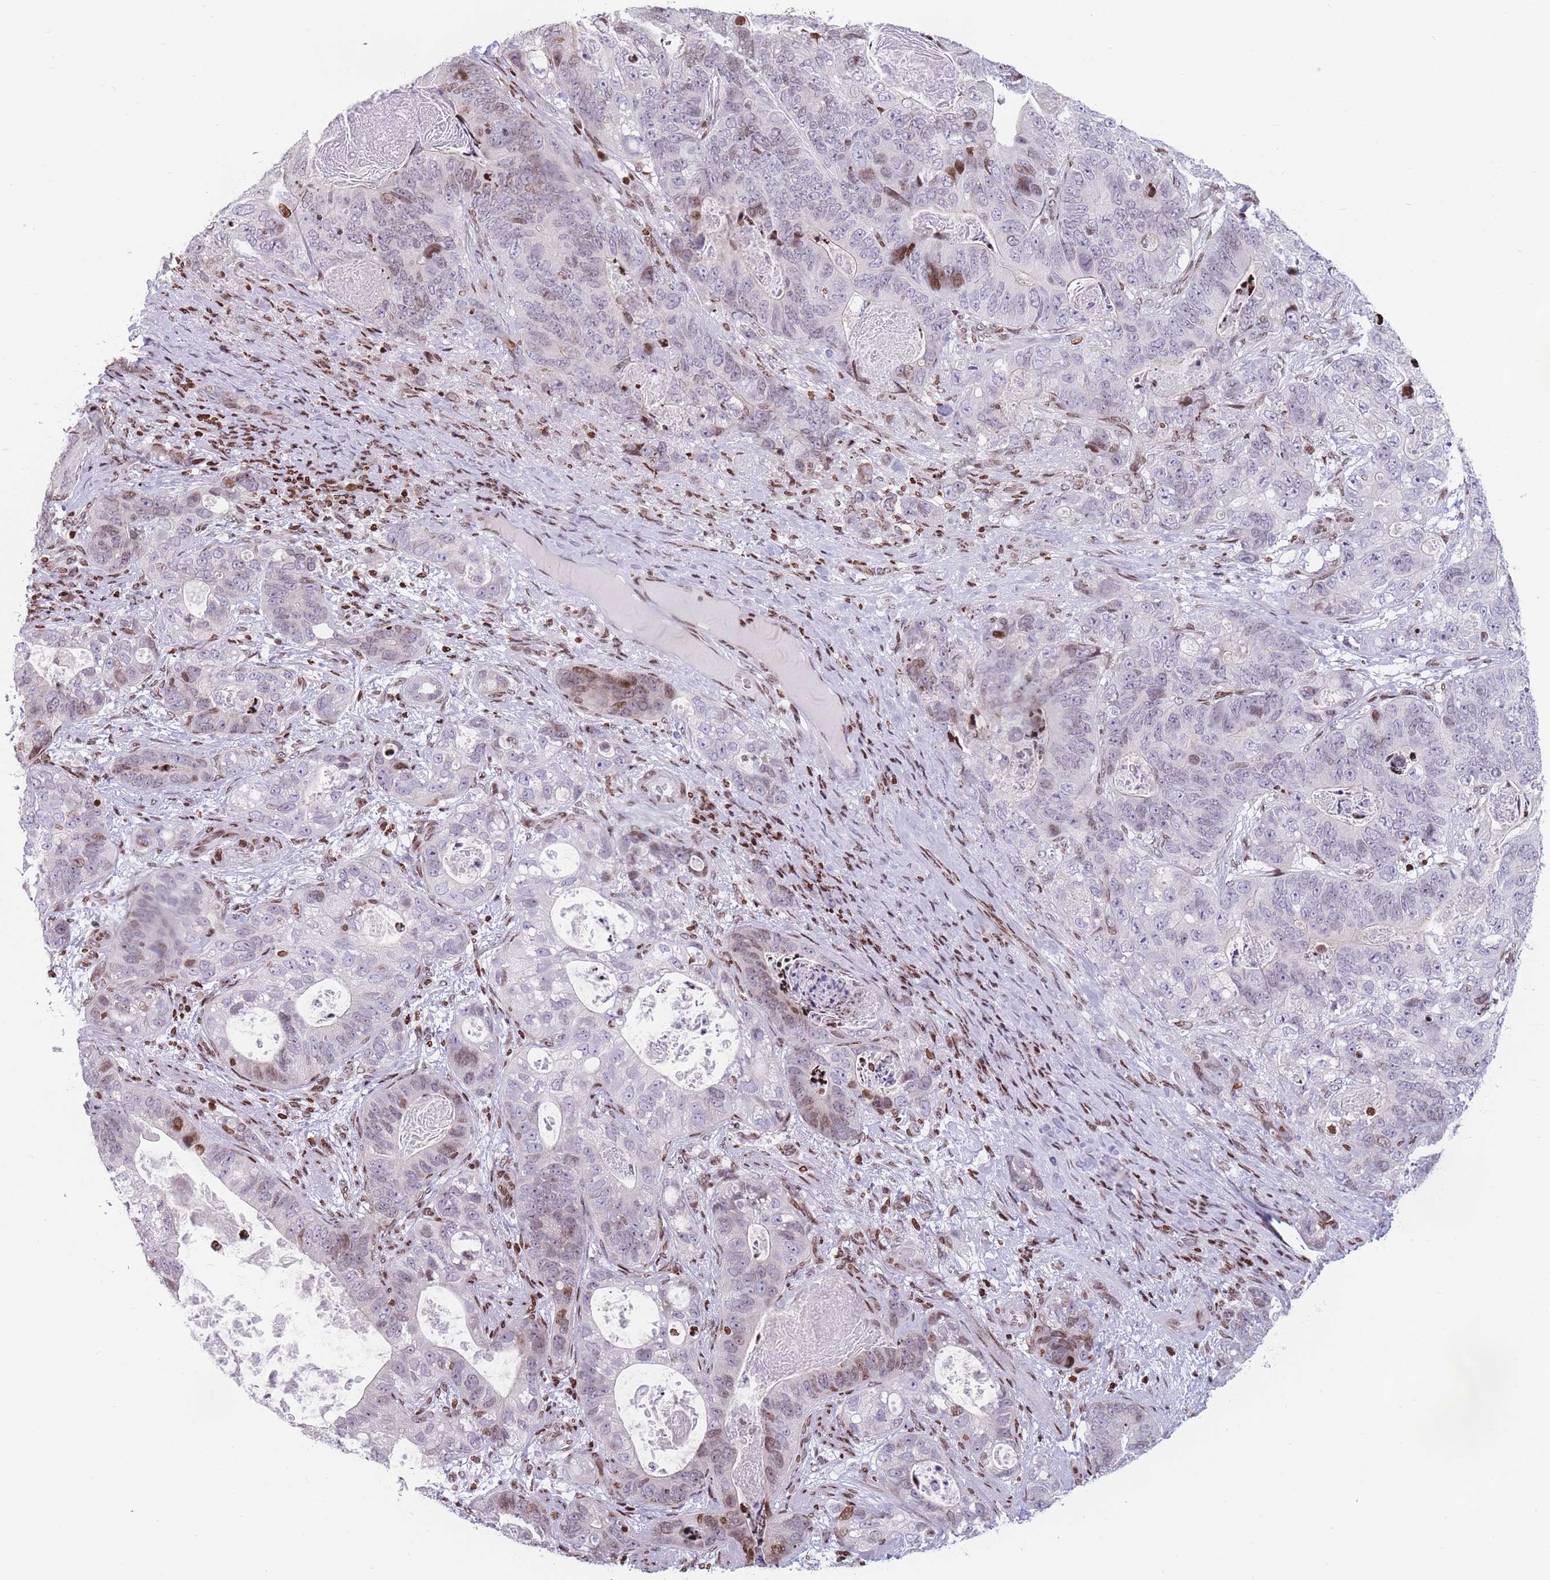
{"staining": {"intensity": "moderate", "quantity": "<25%", "location": "nuclear"}, "tissue": "stomach cancer", "cell_type": "Tumor cells", "image_type": "cancer", "snomed": [{"axis": "morphology", "description": "Normal tissue, NOS"}, {"axis": "morphology", "description": "Adenocarcinoma, NOS"}, {"axis": "topography", "description": "Stomach"}], "caption": "Adenocarcinoma (stomach) stained for a protein displays moderate nuclear positivity in tumor cells.", "gene": "AK9", "patient": {"sex": "female", "age": 89}}